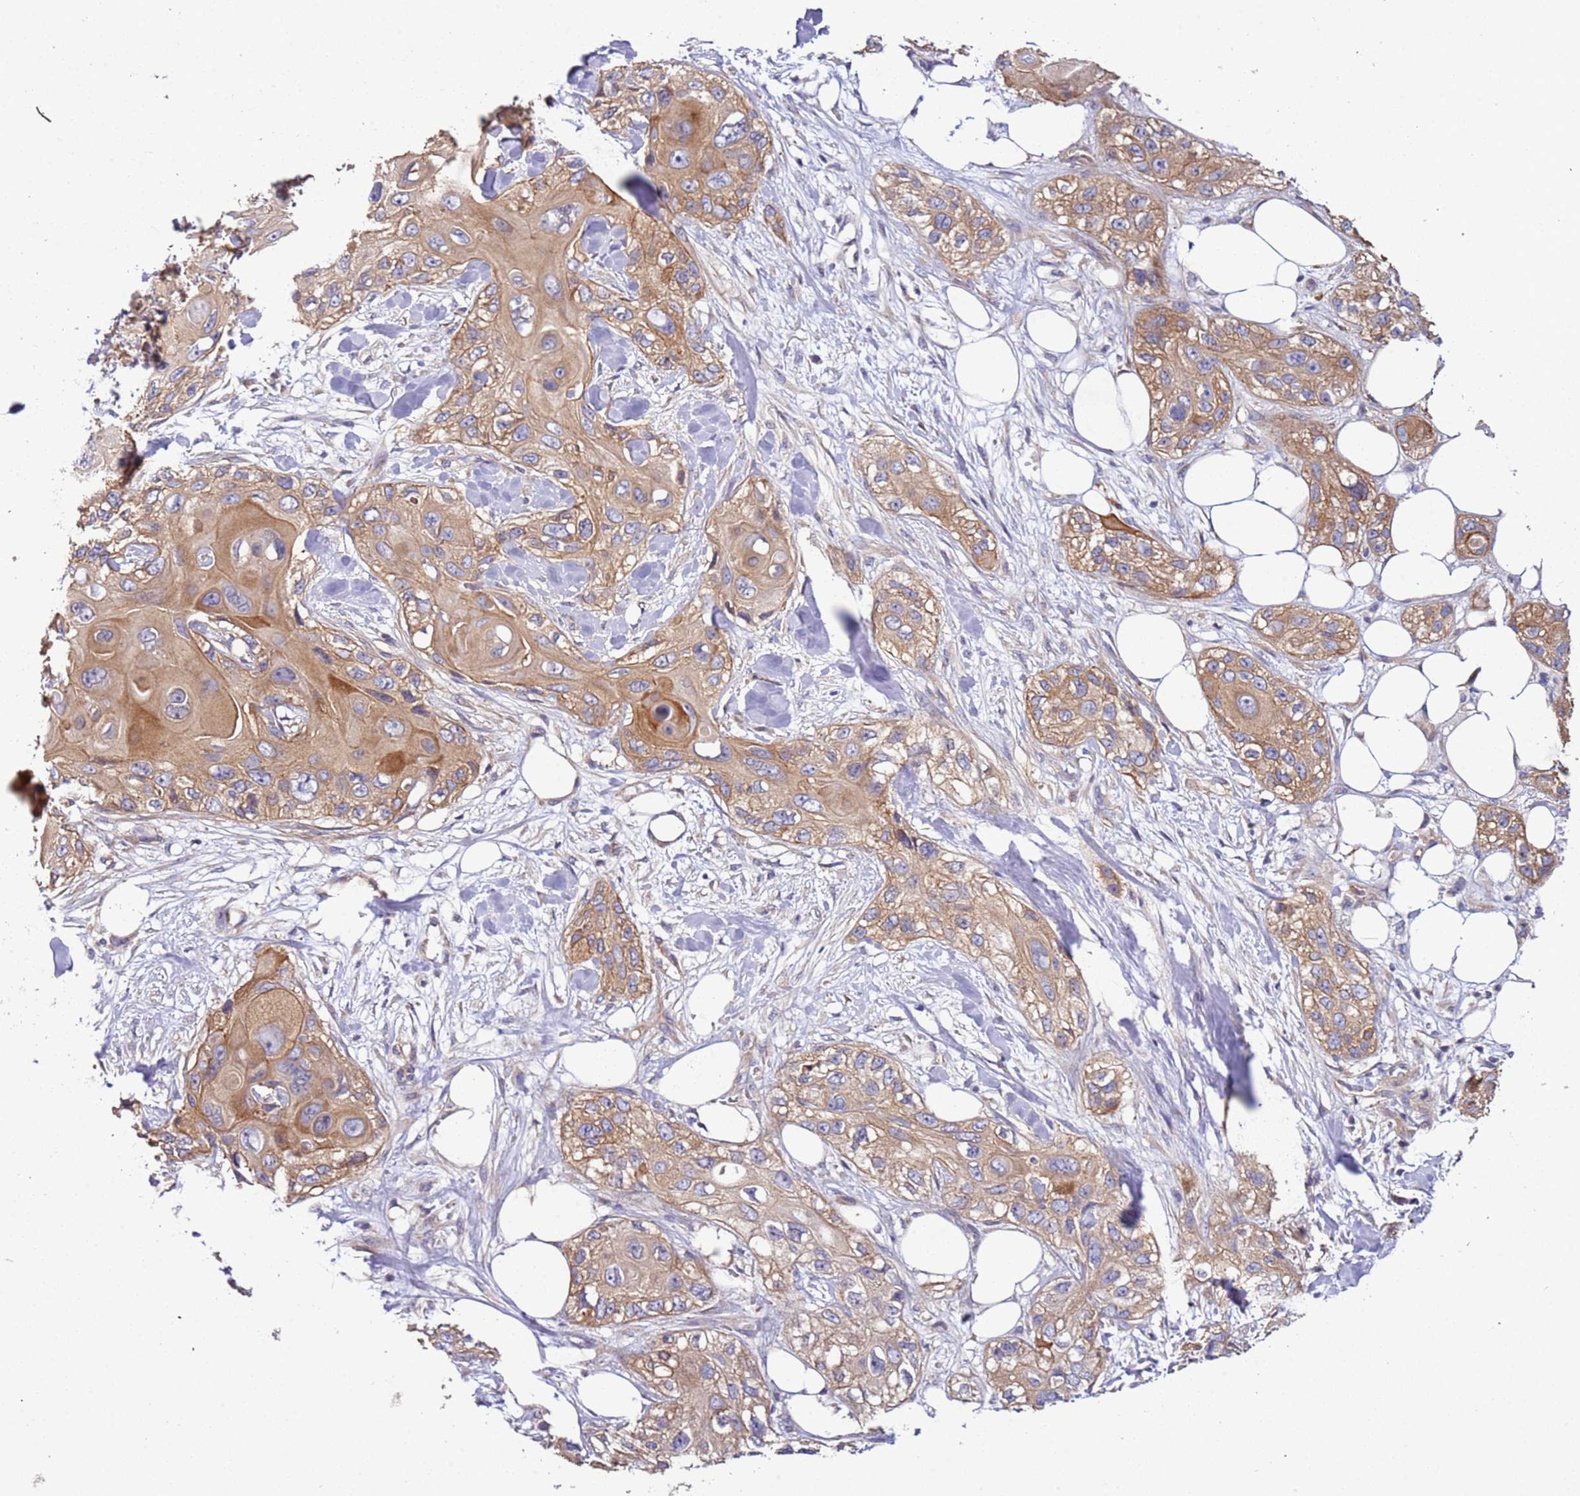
{"staining": {"intensity": "moderate", "quantity": ">75%", "location": "cytoplasmic/membranous"}, "tissue": "skin cancer", "cell_type": "Tumor cells", "image_type": "cancer", "snomed": [{"axis": "morphology", "description": "Normal tissue, NOS"}, {"axis": "morphology", "description": "Squamous cell carcinoma, NOS"}, {"axis": "topography", "description": "Skin"}], "caption": "Moderate cytoplasmic/membranous staining is appreciated in approximately >75% of tumor cells in skin squamous cell carcinoma.", "gene": "LAMB4", "patient": {"sex": "male", "age": 72}}